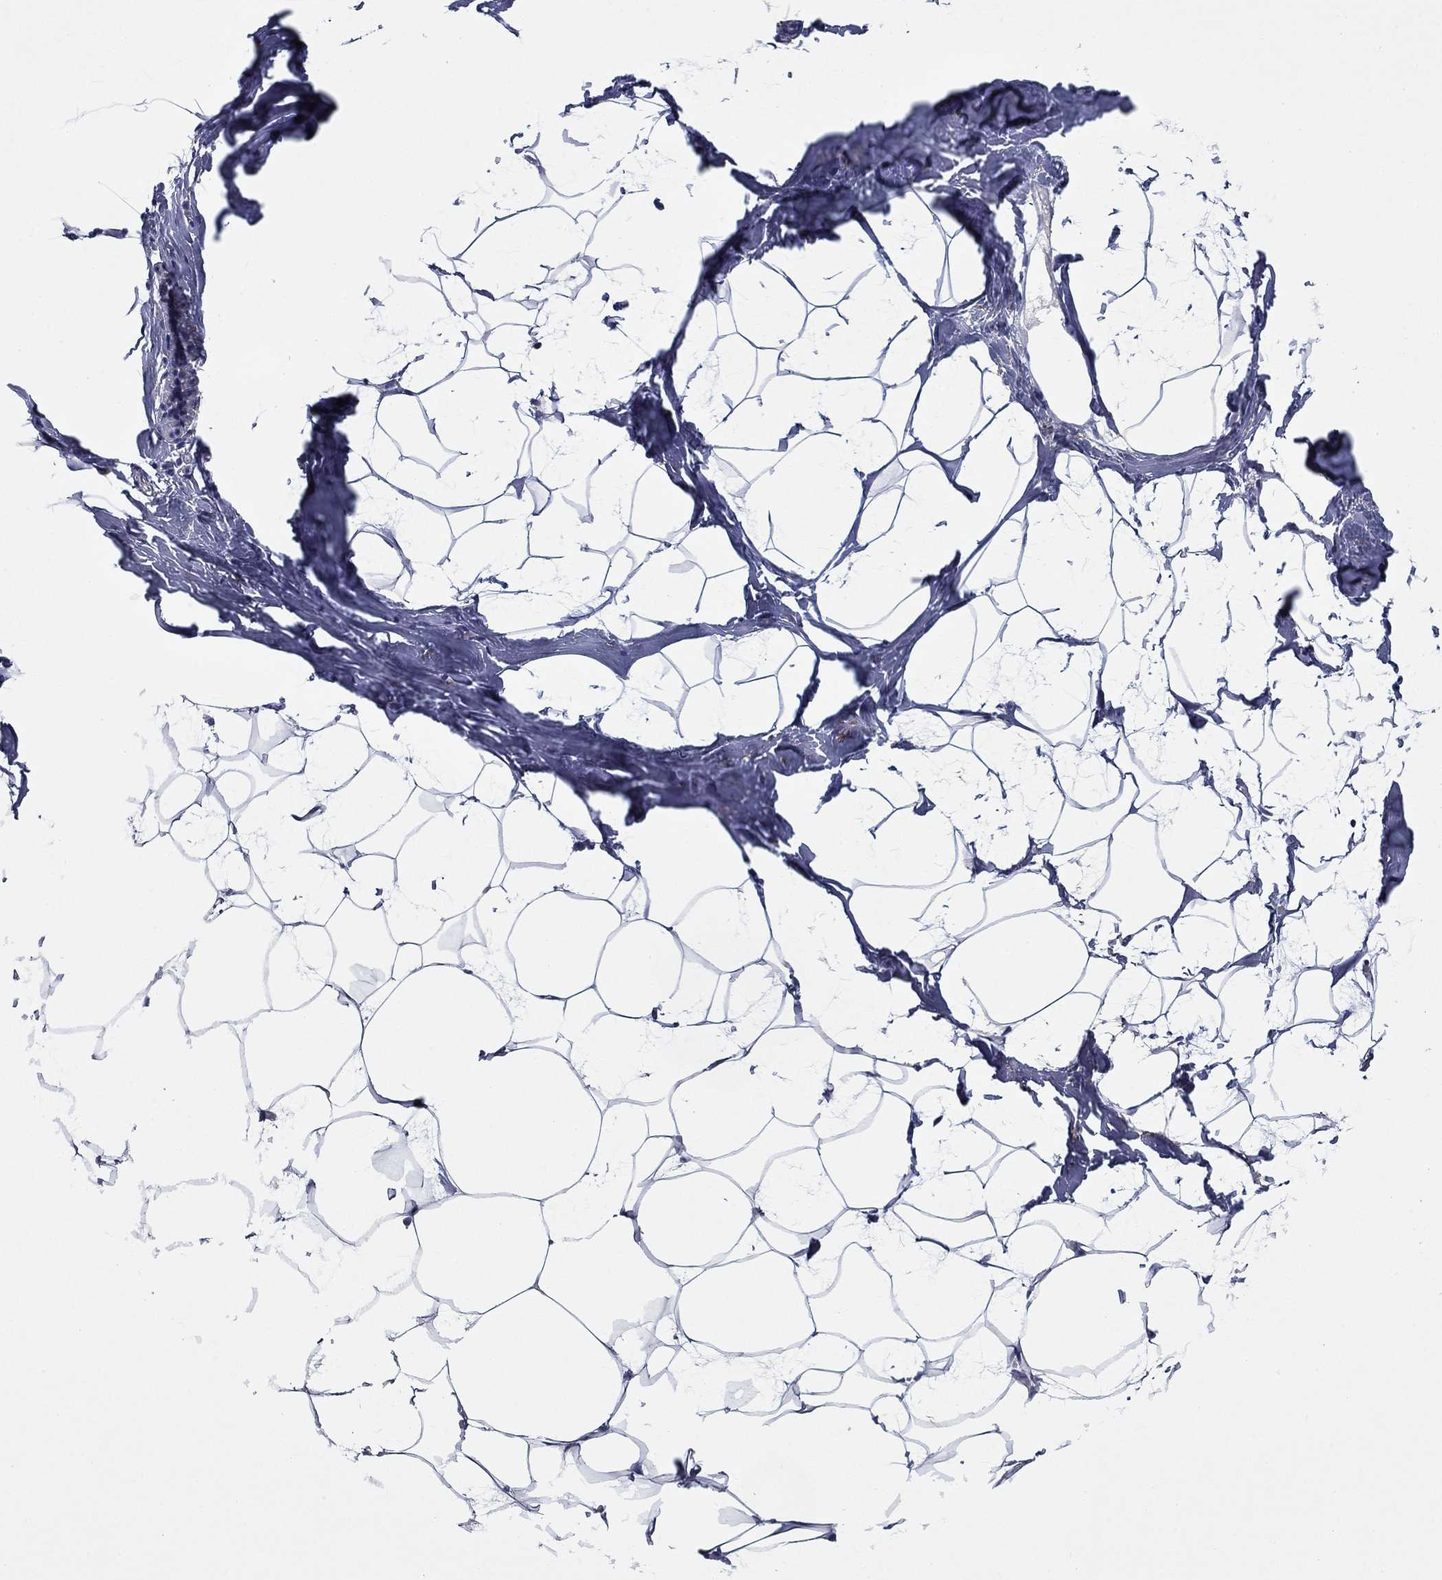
{"staining": {"intensity": "negative", "quantity": "none", "location": "none"}, "tissue": "breast", "cell_type": "Adipocytes", "image_type": "normal", "snomed": [{"axis": "morphology", "description": "Normal tissue, NOS"}, {"axis": "topography", "description": "Breast"}], "caption": "Immunohistochemical staining of benign breast displays no significant positivity in adipocytes.", "gene": "REXO5", "patient": {"sex": "female", "age": 32}}